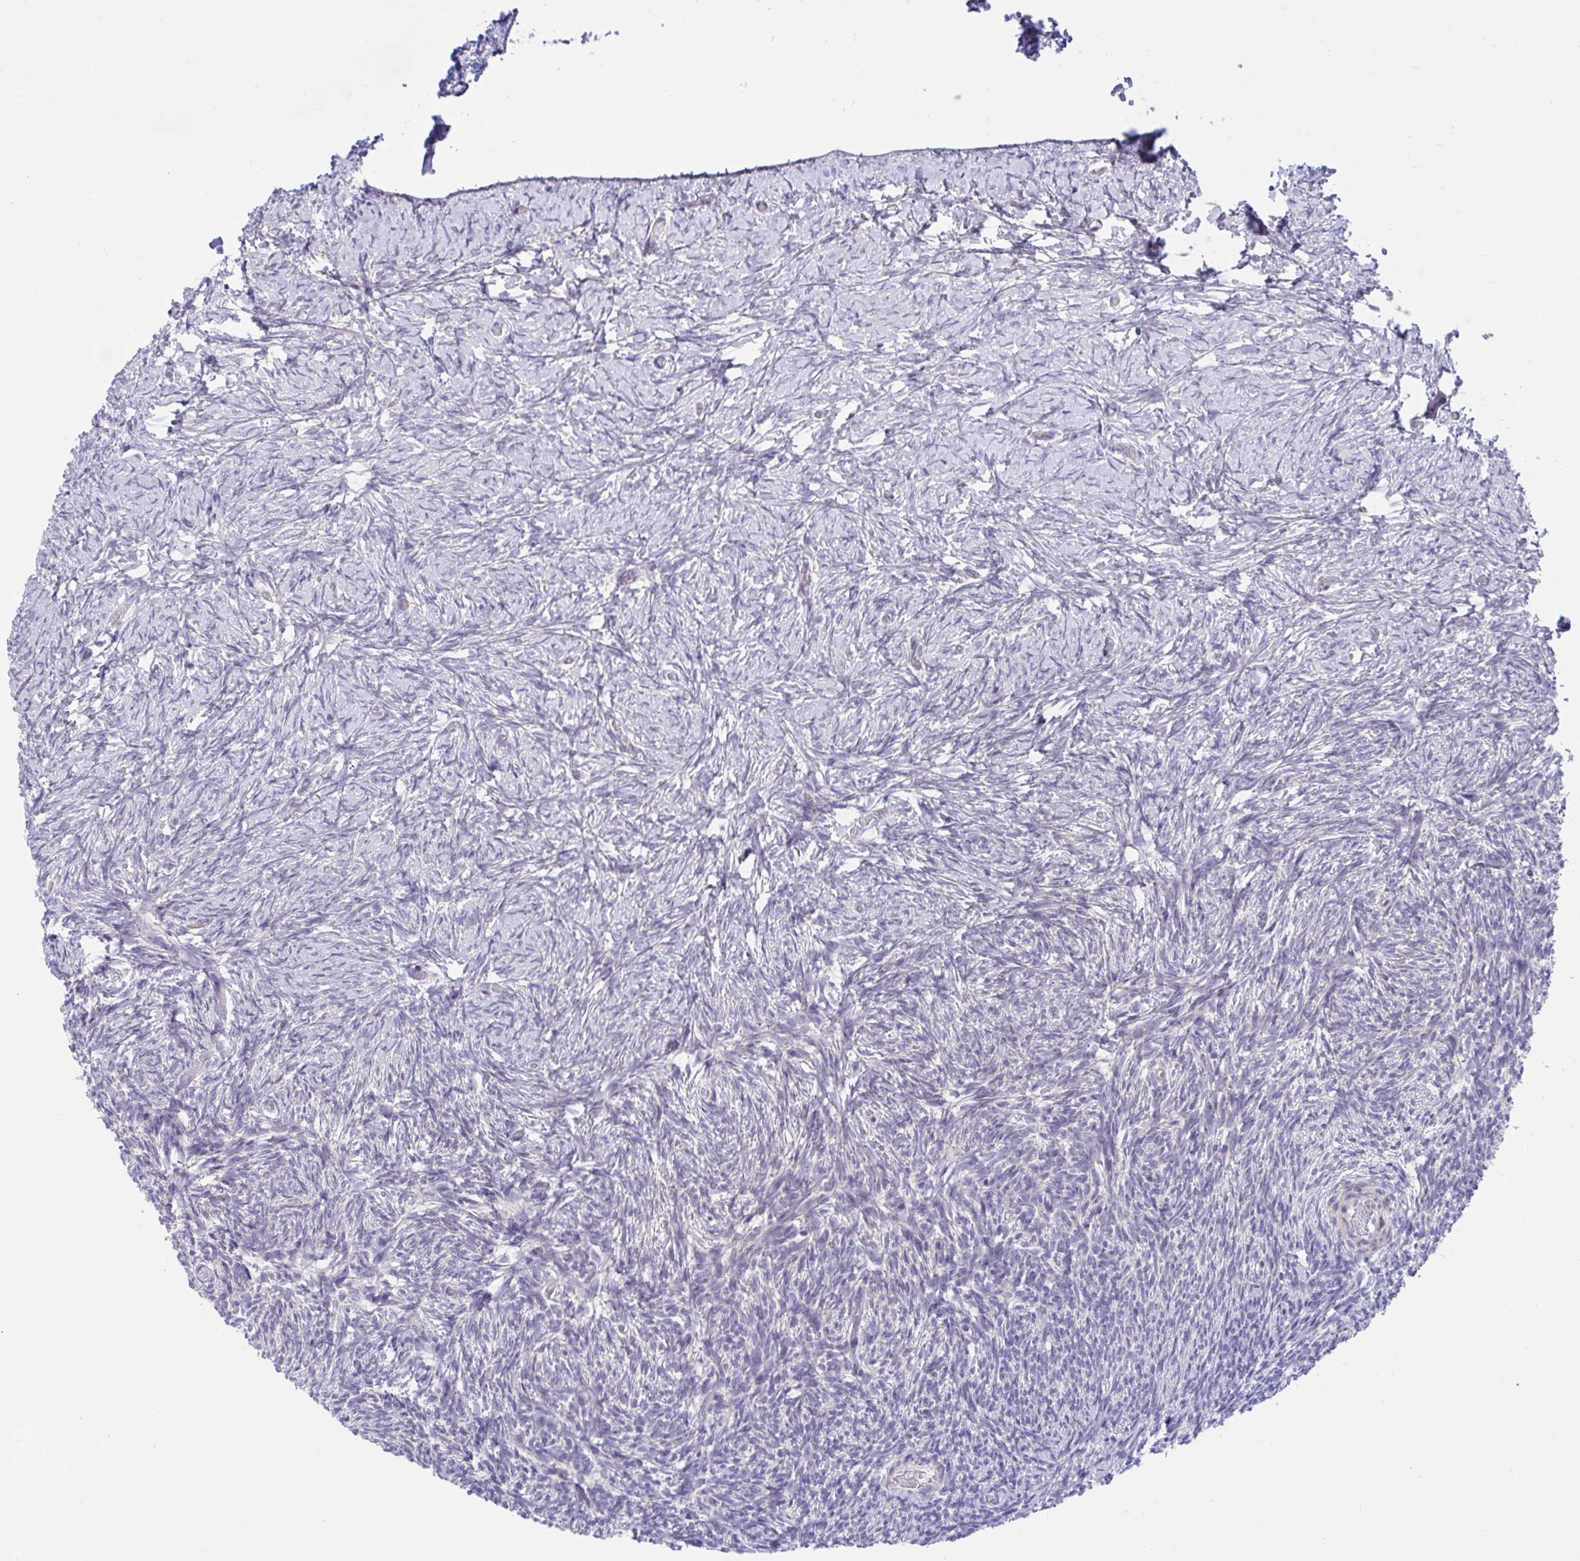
{"staining": {"intensity": "weak", "quantity": ">75%", "location": "cytoplasmic/membranous"}, "tissue": "ovary", "cell_type": "Follicle cells", "image_type": "normal", "snomed": [{"axis": "morphology", "description": "Normal tissue, NOS"}, {"axis": "topography", "description": "Ovary"}], "caption": "Immunohistochemical staining of normal ovary exhibits low levels of weak cytoplasmic/membranous staining in about >75% of follicle cells. (DAB (3,3'-diaminobenzidine) IHC, brown staining for protein, blue staining for nuclei).", "gene": "DTX3", "patient": {"sex": "female", "age": 39}}